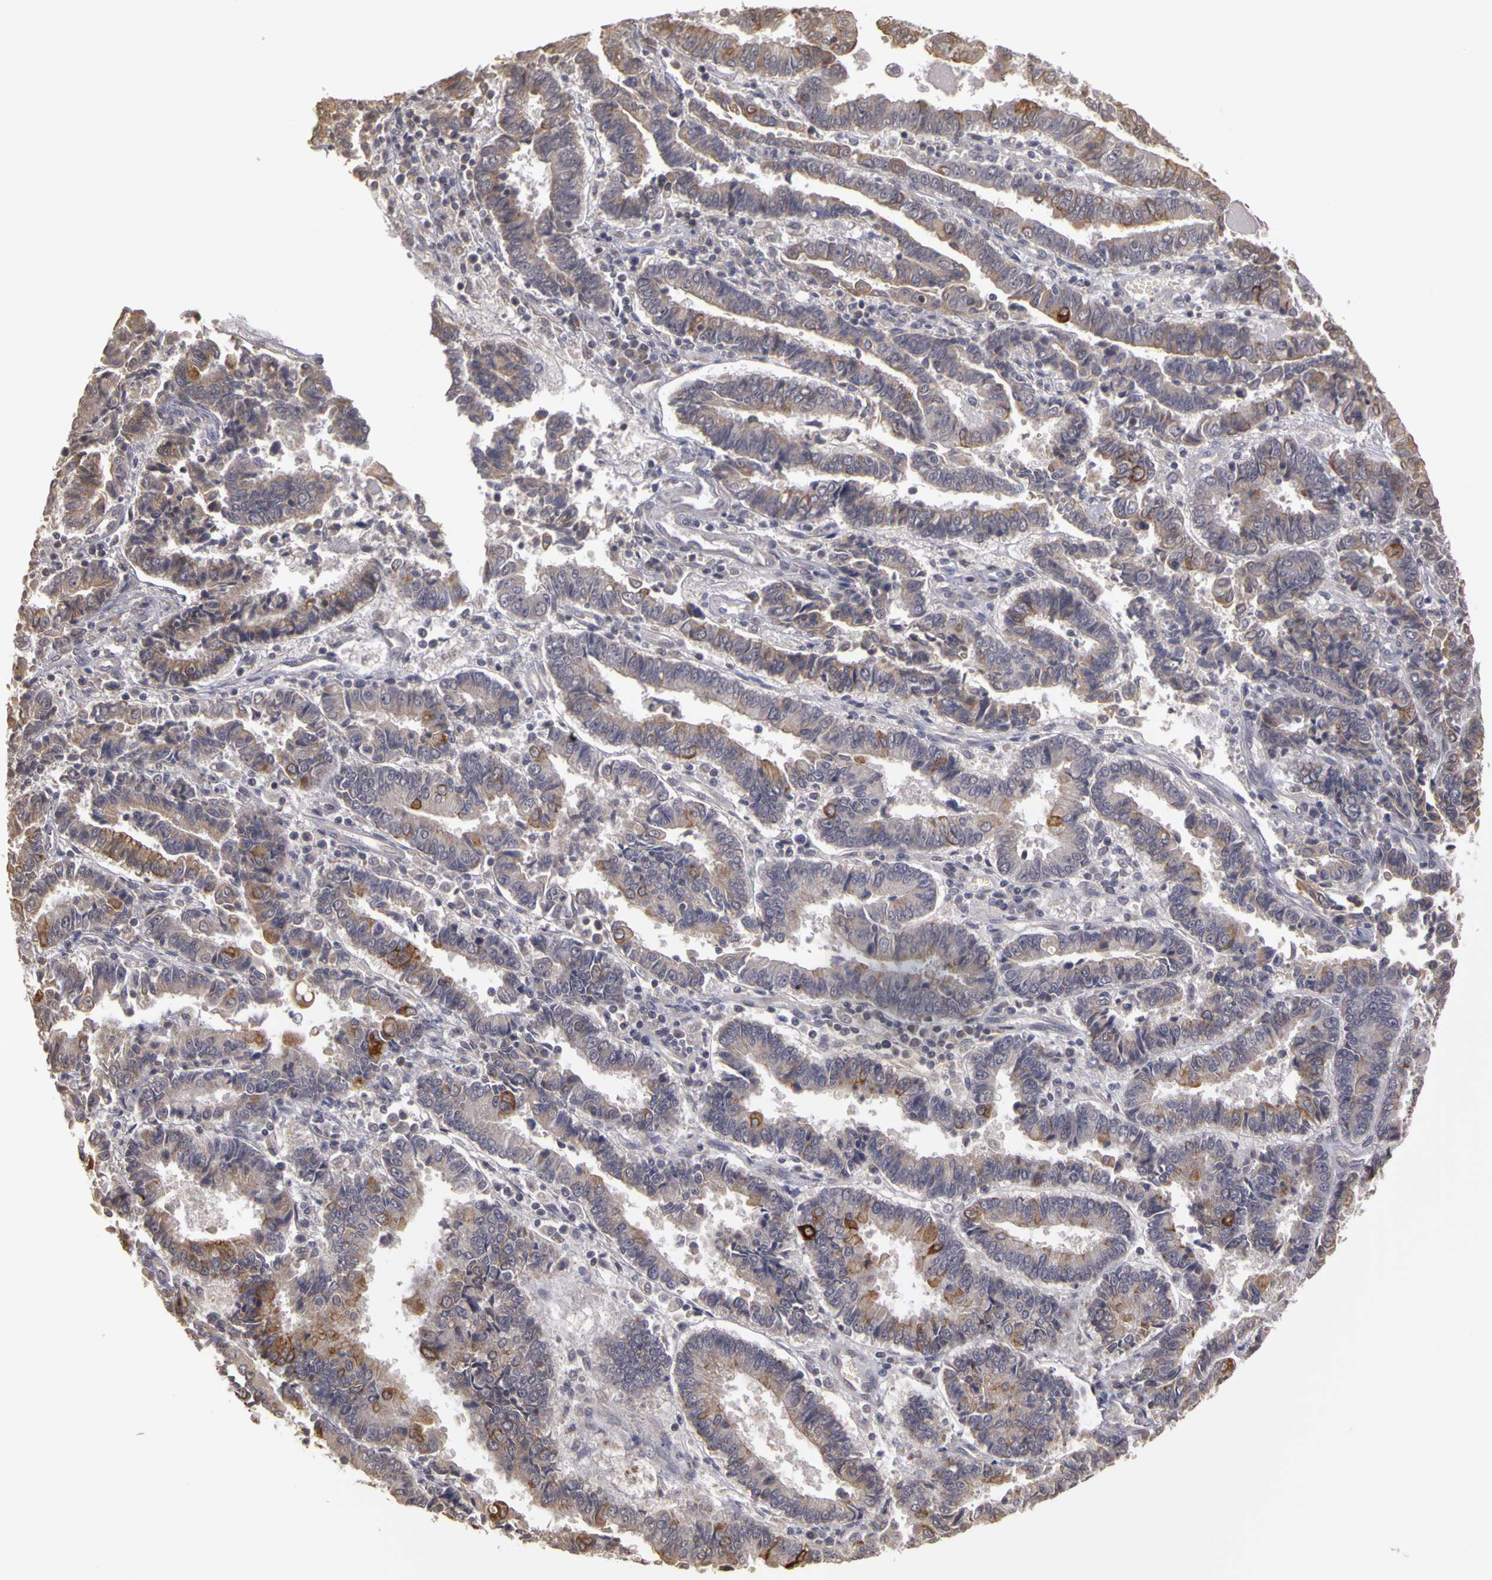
{"staining": {"intensity": "moderate", "quantity": "<25%", "location": "cytoplasmic/membranous"}, "tissue": "endometrial cancer", "cell_type": "Tumor cells", "image_type": "cancer", "snomed": [{"axis": "morphology", "description": "Adenocarcinoma, NOS"}, {"axis": "topography", "description": "Endometrium"}], "caption": "Immunohistochemical staining of adenocarcinoma (endometrial) shows low levels of moderate cytoplasmic/membranous protein positivity in approximately <25% of tumor cells.", "gene": "FRMD7", "patient": {"sex": "female", "age": 75}}